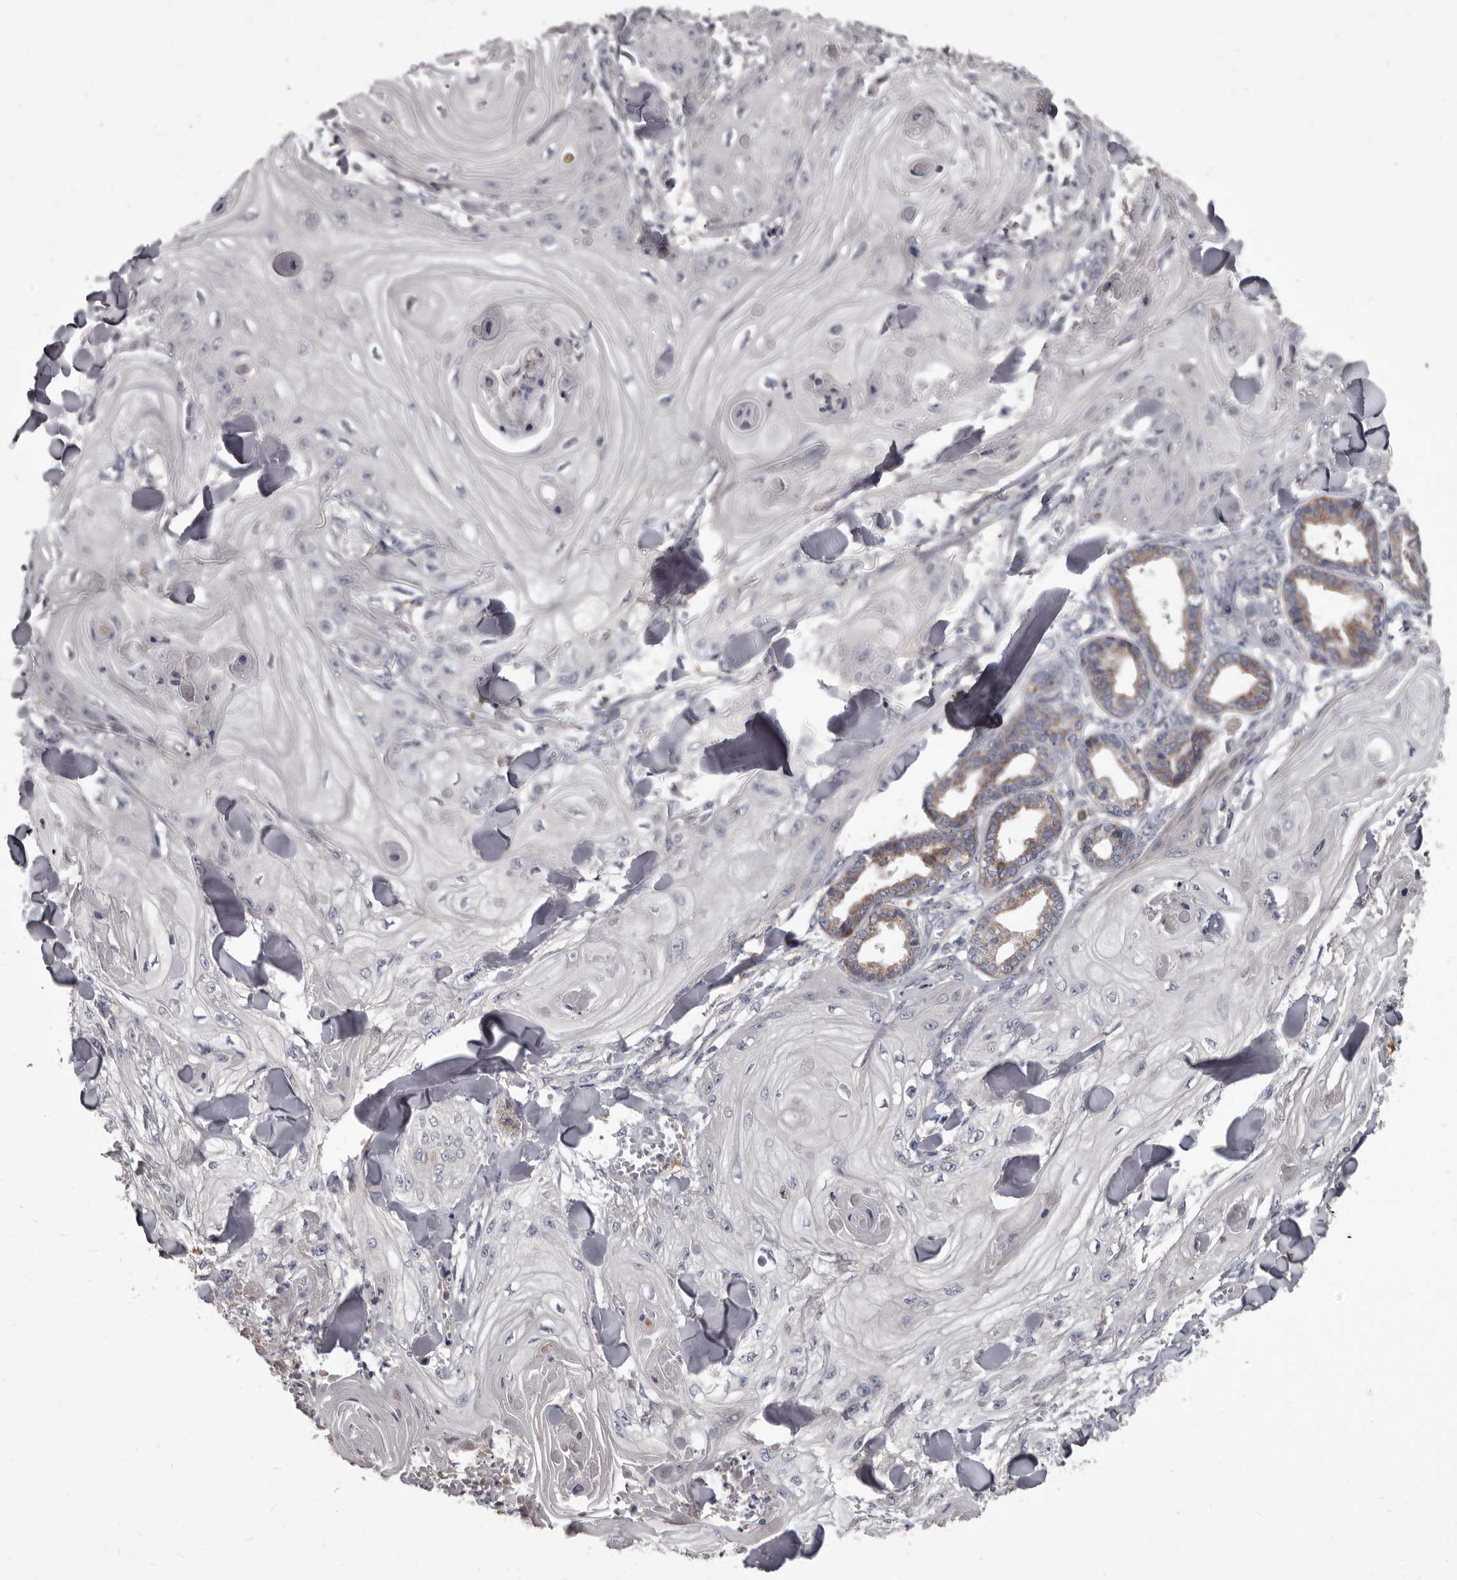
{"staining": {"intensity": "negative", "quantity": "none", "location": "none"}, "tissue": "skin cancer", "cell_type": "Tumor cells", "image_type": "cancer", "snomed": [{"axis": "morphology", "description": "Squamous cell carcinoma, NOS"}, {"axis": "topography", "description": "Skin"}], "caption": "The photomicrograph demonstrates no significant expression in tumor cells of squamous cell carcinoma (skin).", "gene": "ALDH5A1", "patient": {"sex": "male", "age": 74}}